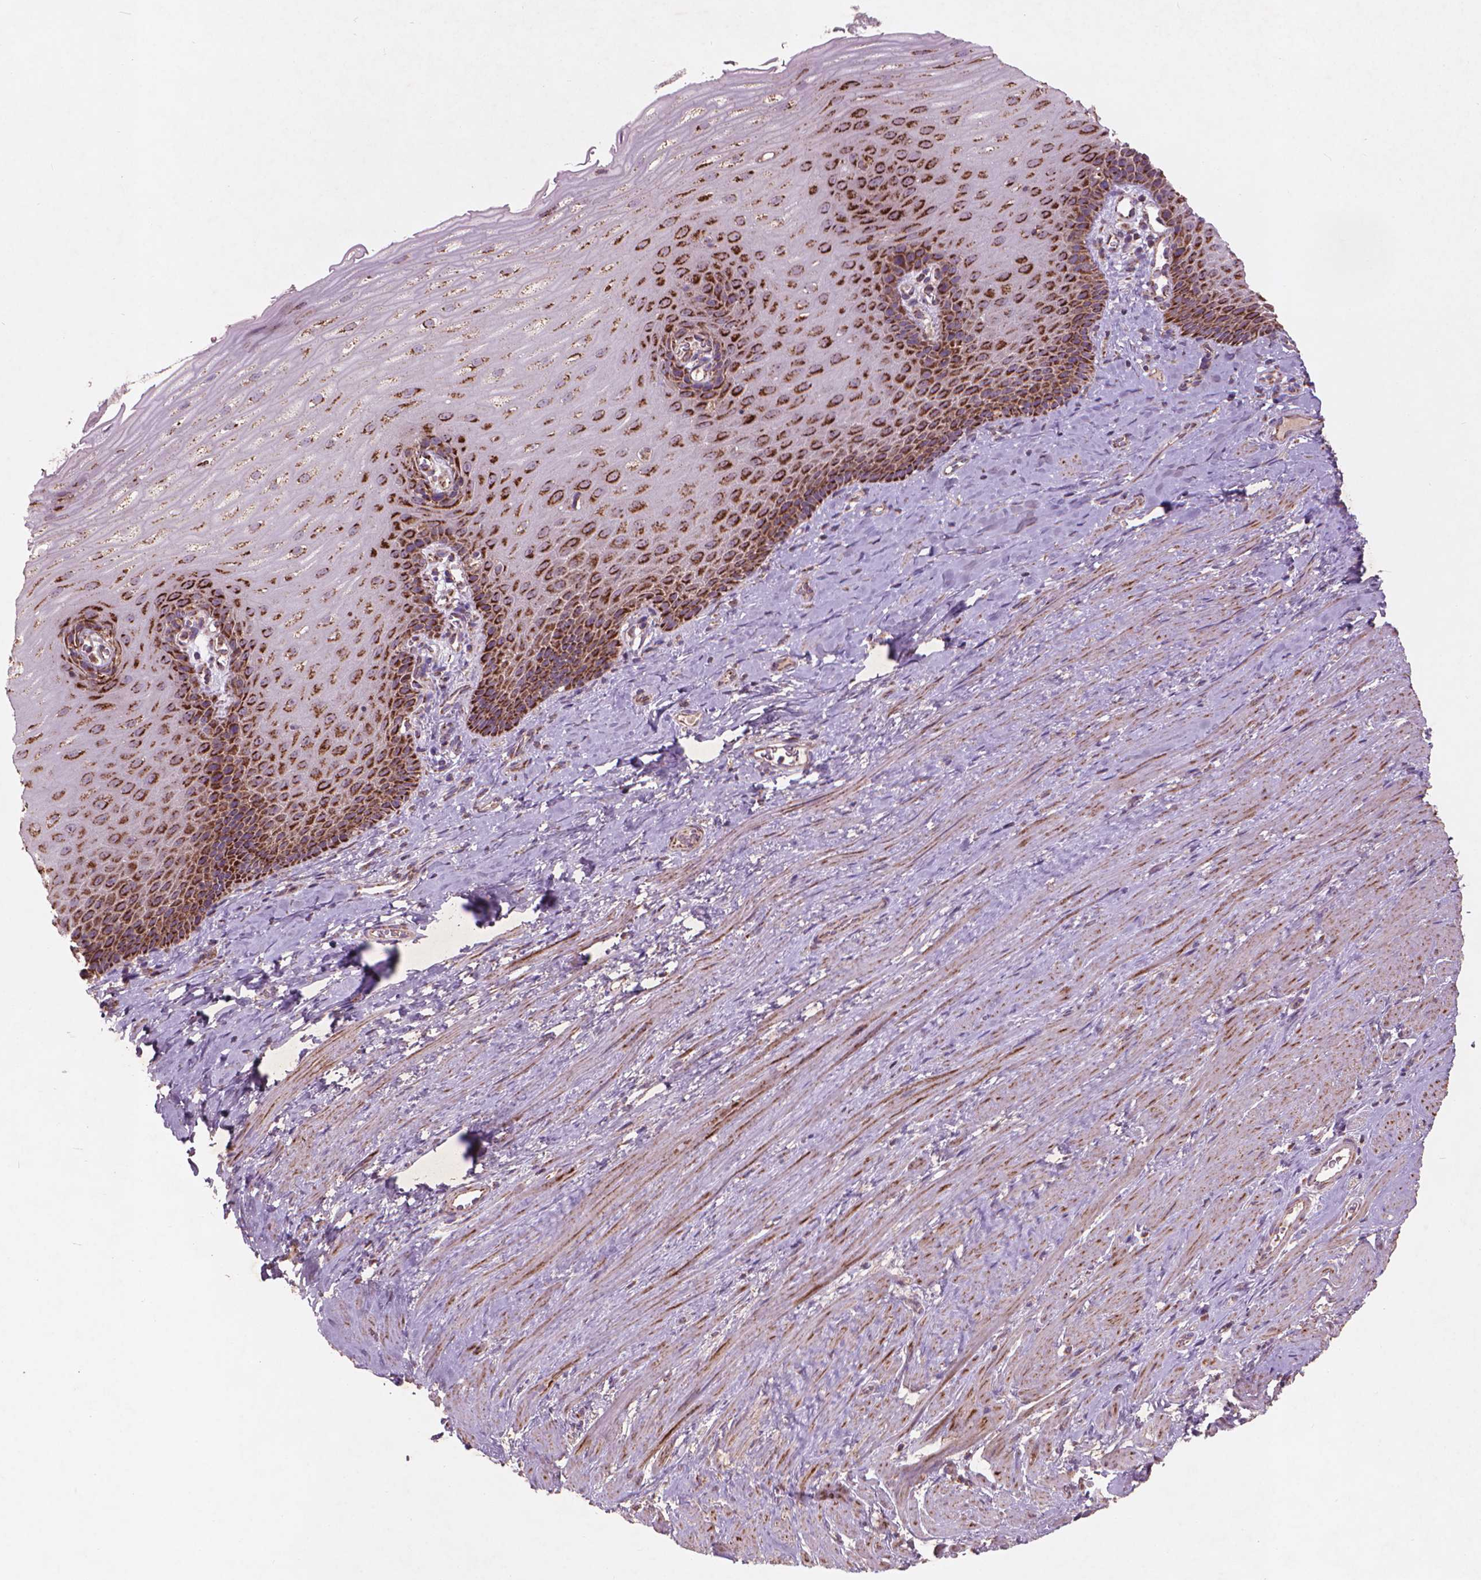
{"staining": {"intensity": "strong", "quantity": ">75%", "location": "cytoplasmic/membranous"}, "tissue": "esophagus", "cell_type": "Squamous epithelial cells", "image_type": "normal", "snomed": [{"axis": "morphology", "description": "Normal tissue, NOS"}, {"axis": "topography", "description": "Esophagus"}], "caption": "Brown immunohistochemical staining in benign human esophagus demonstrates strong cytoplasmic/membranous expression in about >75% of squamous epithelial cells.", "gene": "NLRX1", "patient": {"sex": "male", "age": 64}}